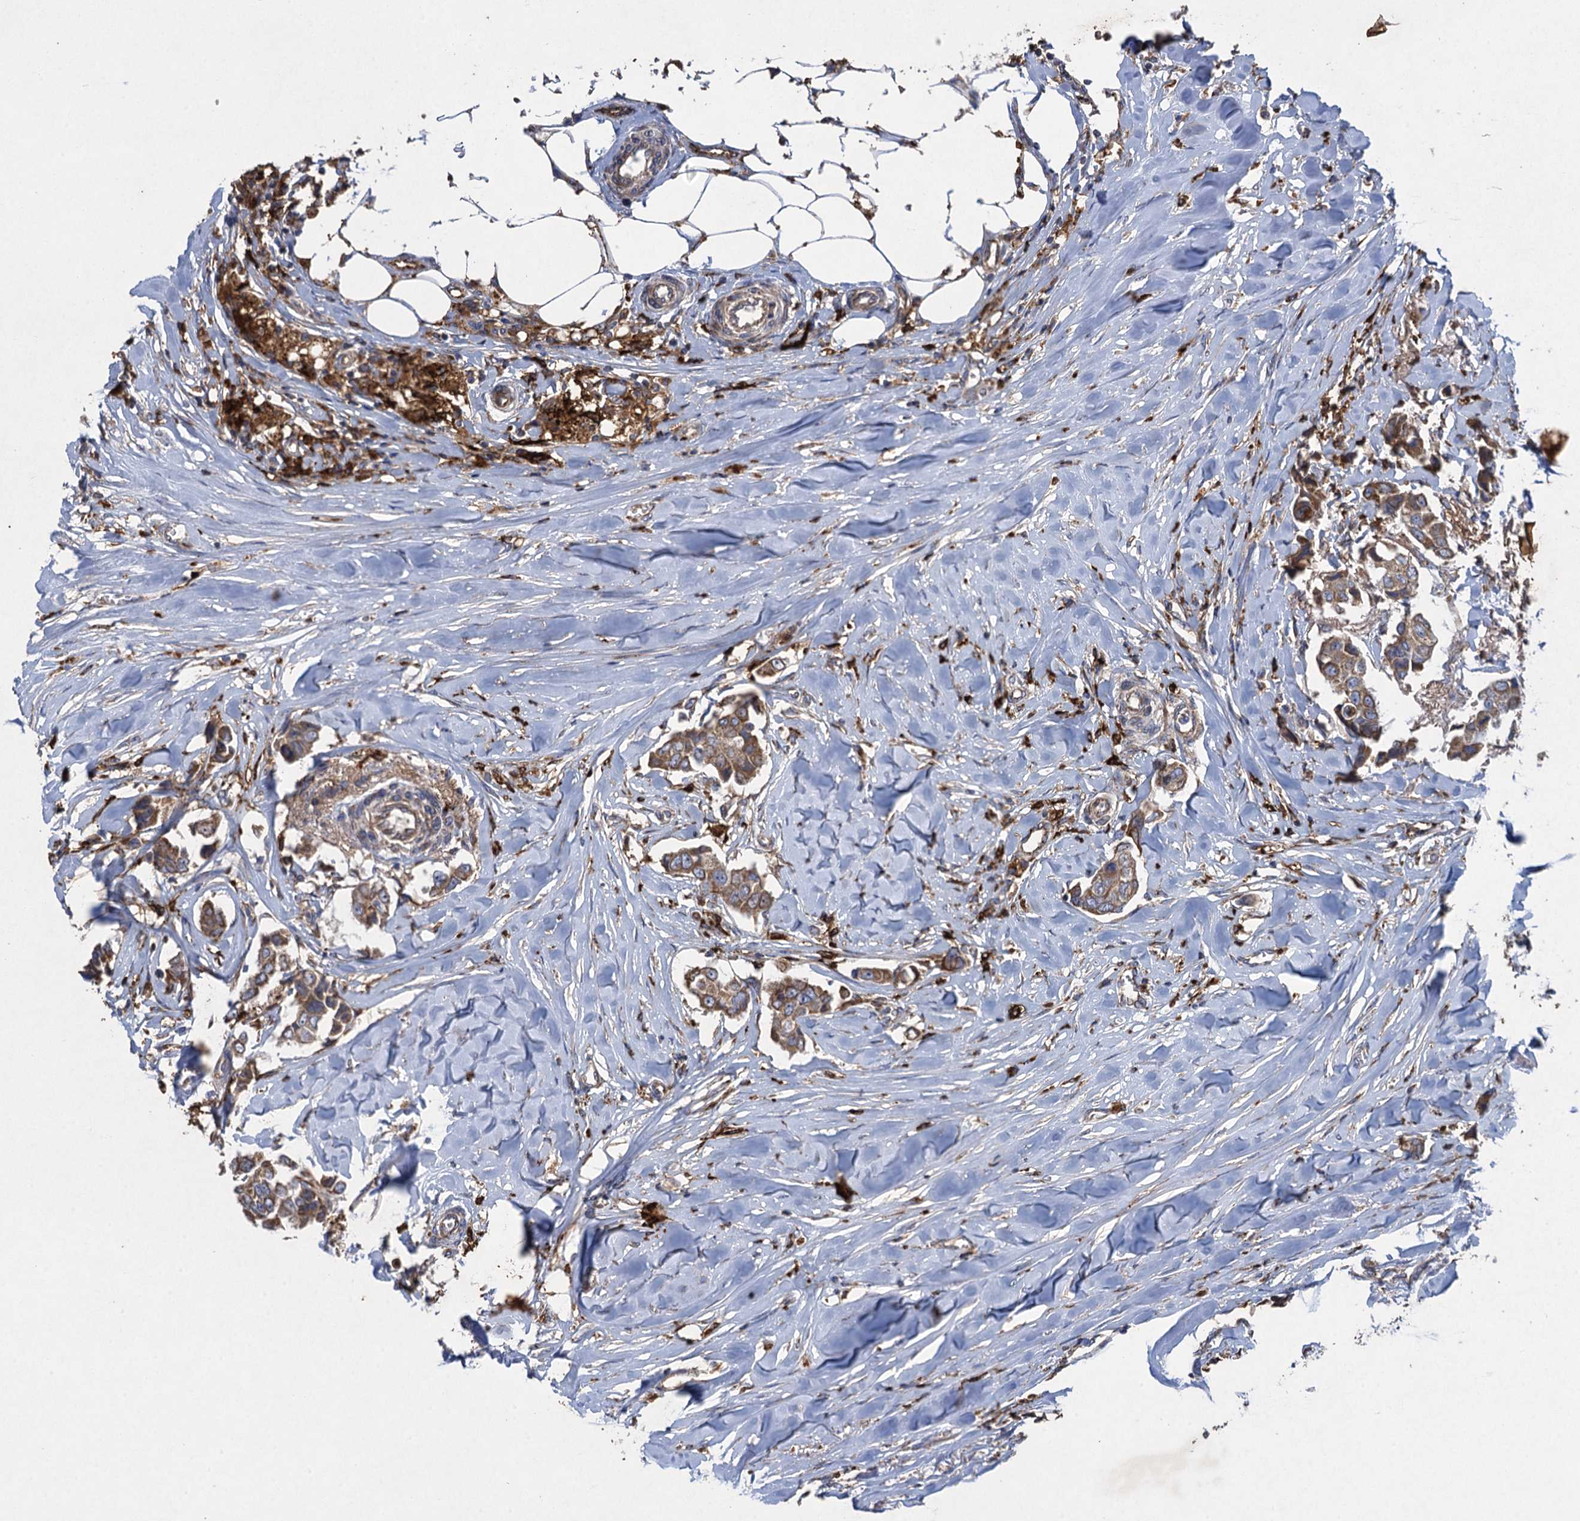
{"staining": {"intensity": "moderate", "quantity": ">75%", "location": "cytoplasmic/membranous"}, "tissue": "breast cancer", "cell_type": "Tumor cells", "image_type": "cancer", "snomed": [{"axis": "morphology", "description": "Duct carcinoma"}, {"axis": "topography", "description": "Breast"}], "caption": "Immunohistochemical staining of breast invasive ductal carcinoma demonstrates moderate cytoplasmic/membranous protein expression in about >75% of tumor cells.", "gene": "TXNDC11", "patient": {"sex": "female", "age": 80}}